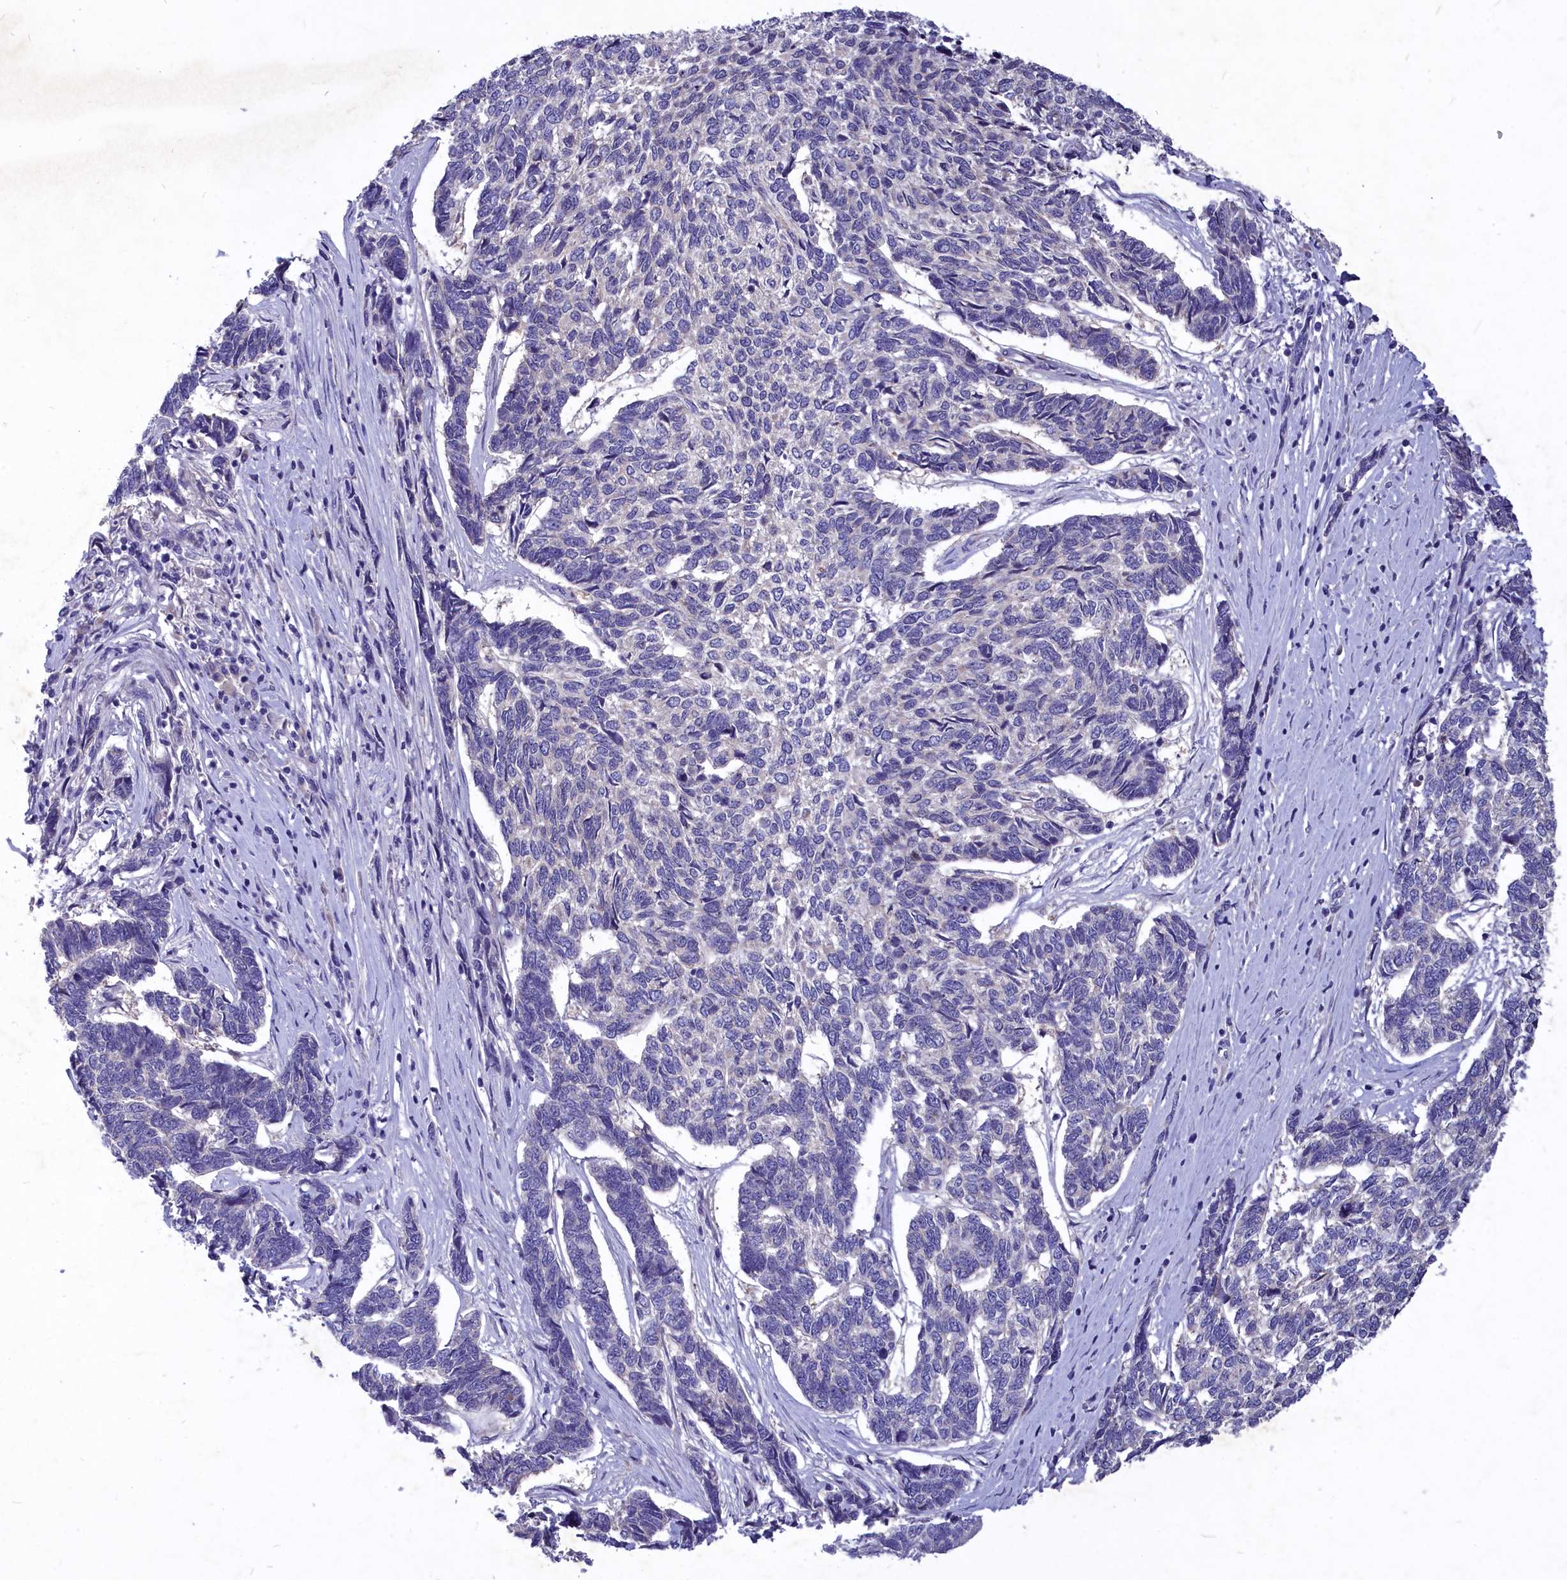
{"staining": {"intensity": "negative", "quantity": "none", "location": "none"}, "tissue": "skin cancer", "cell_type": "Tumor cells", "image_type": "cancer", "snomed": [{"axis": "morphology", "description": "Basal cell carcinoma"}, {"axis": "topography", "description": "Skin"}], "caption": "The image exhibits no staining of tumor cells in basal cell carcinoma (skin).", "gene": "DEFB119", "patient": {"sex": "female", "age": 65}}